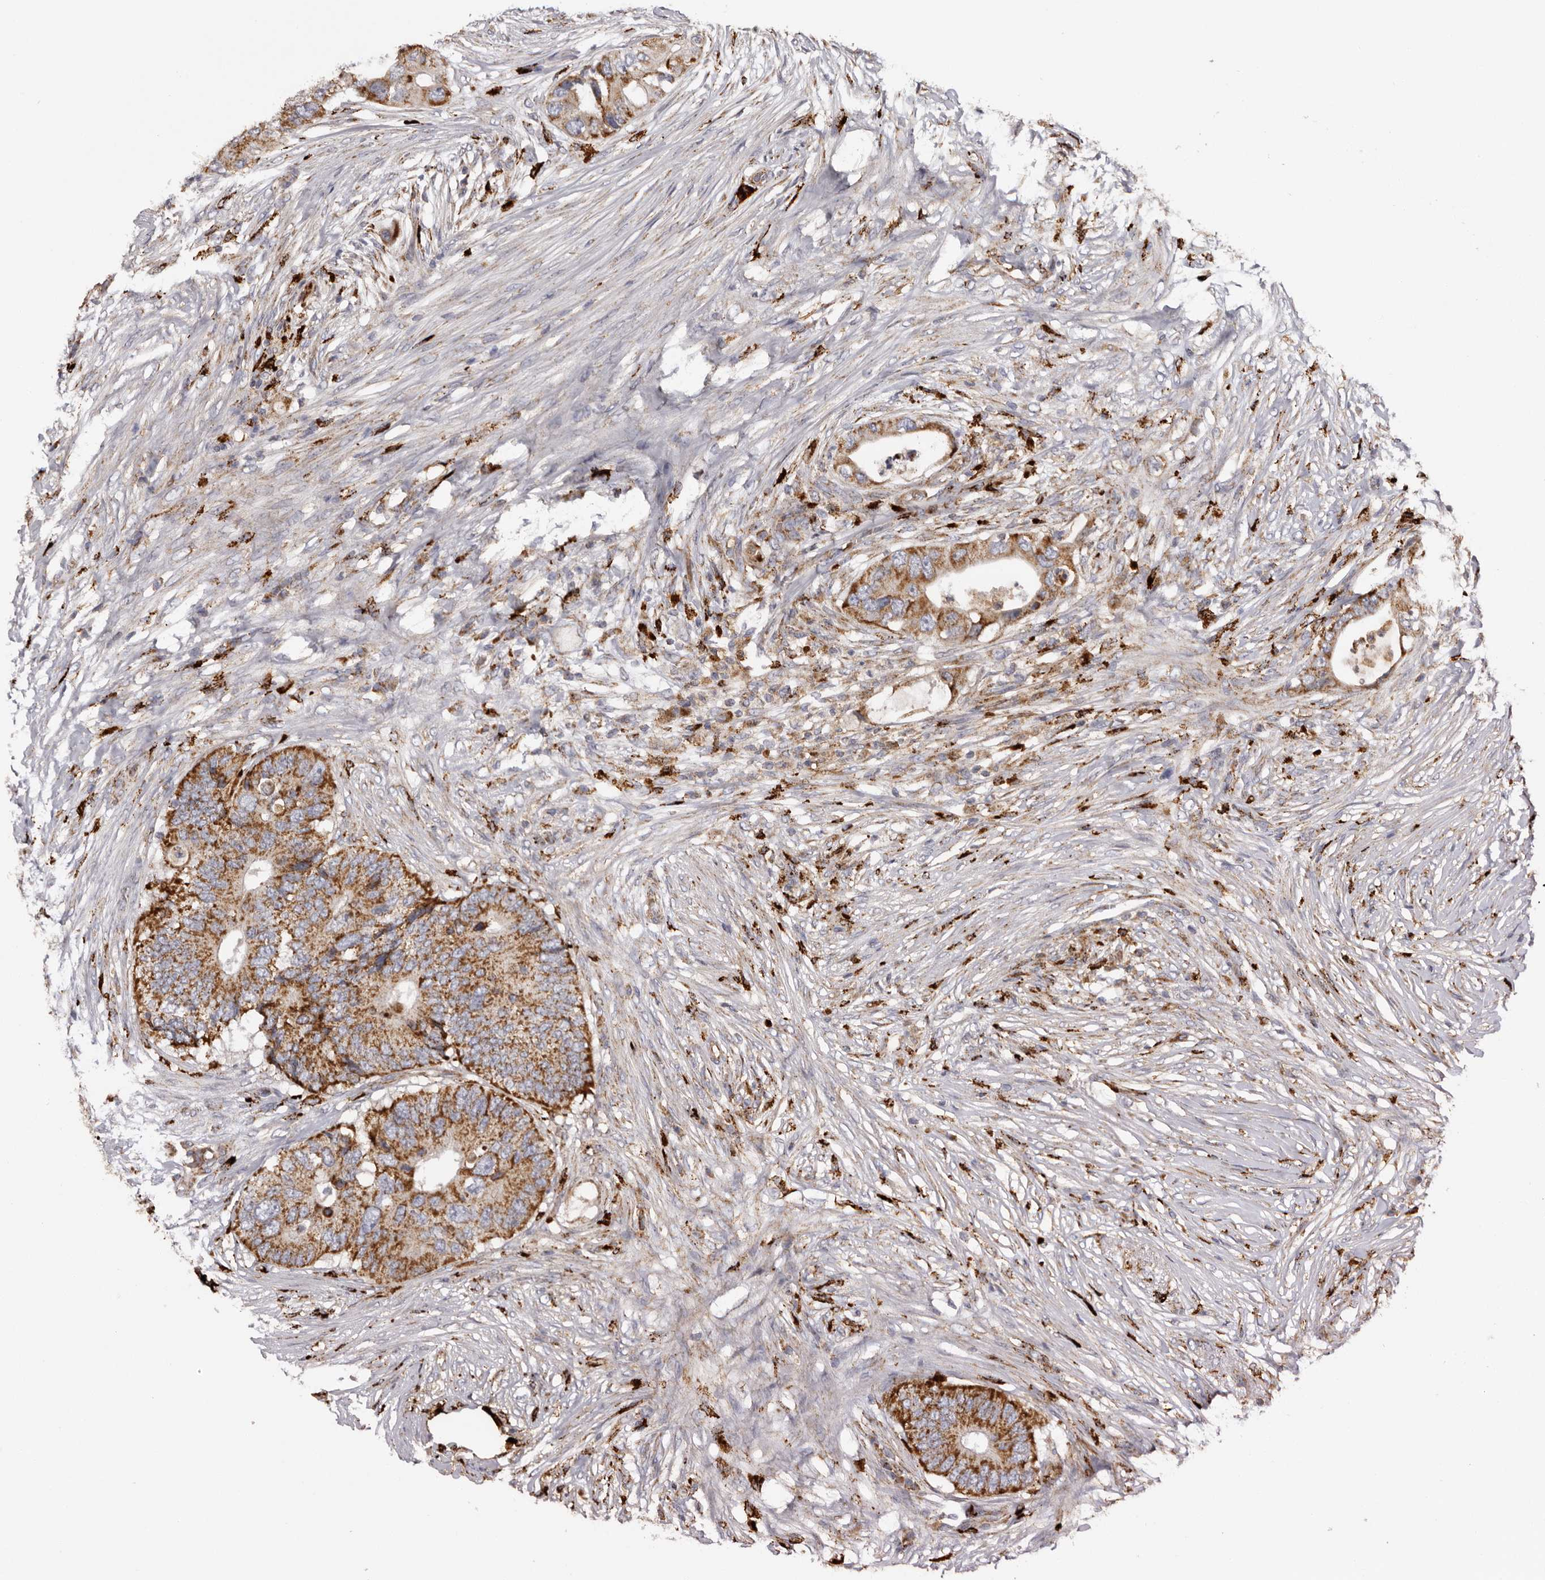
{"staining": {"intensity": "moderate", "quantity": ">75%", "location": "cytoplasmic/membranous"}, "tissue": "colorectal cancer", "cell_type": "Tumor cells", "image_type": "cancer", "snomed": [{"axis": "morphology", "description": "Adenocarcinoma, NOS"}, {"axis": "topography", "description": "Colon"}], "caption": "IHC micrograph of human adenocarcinoma (colorectal) stained for a protein (brown), which displays medium levels of moderate cytoplasmic/membranous positivity in approximately >75% of tumor cells.", "gene": "MECR", "patient": {"sex": "male", "age": 71}}